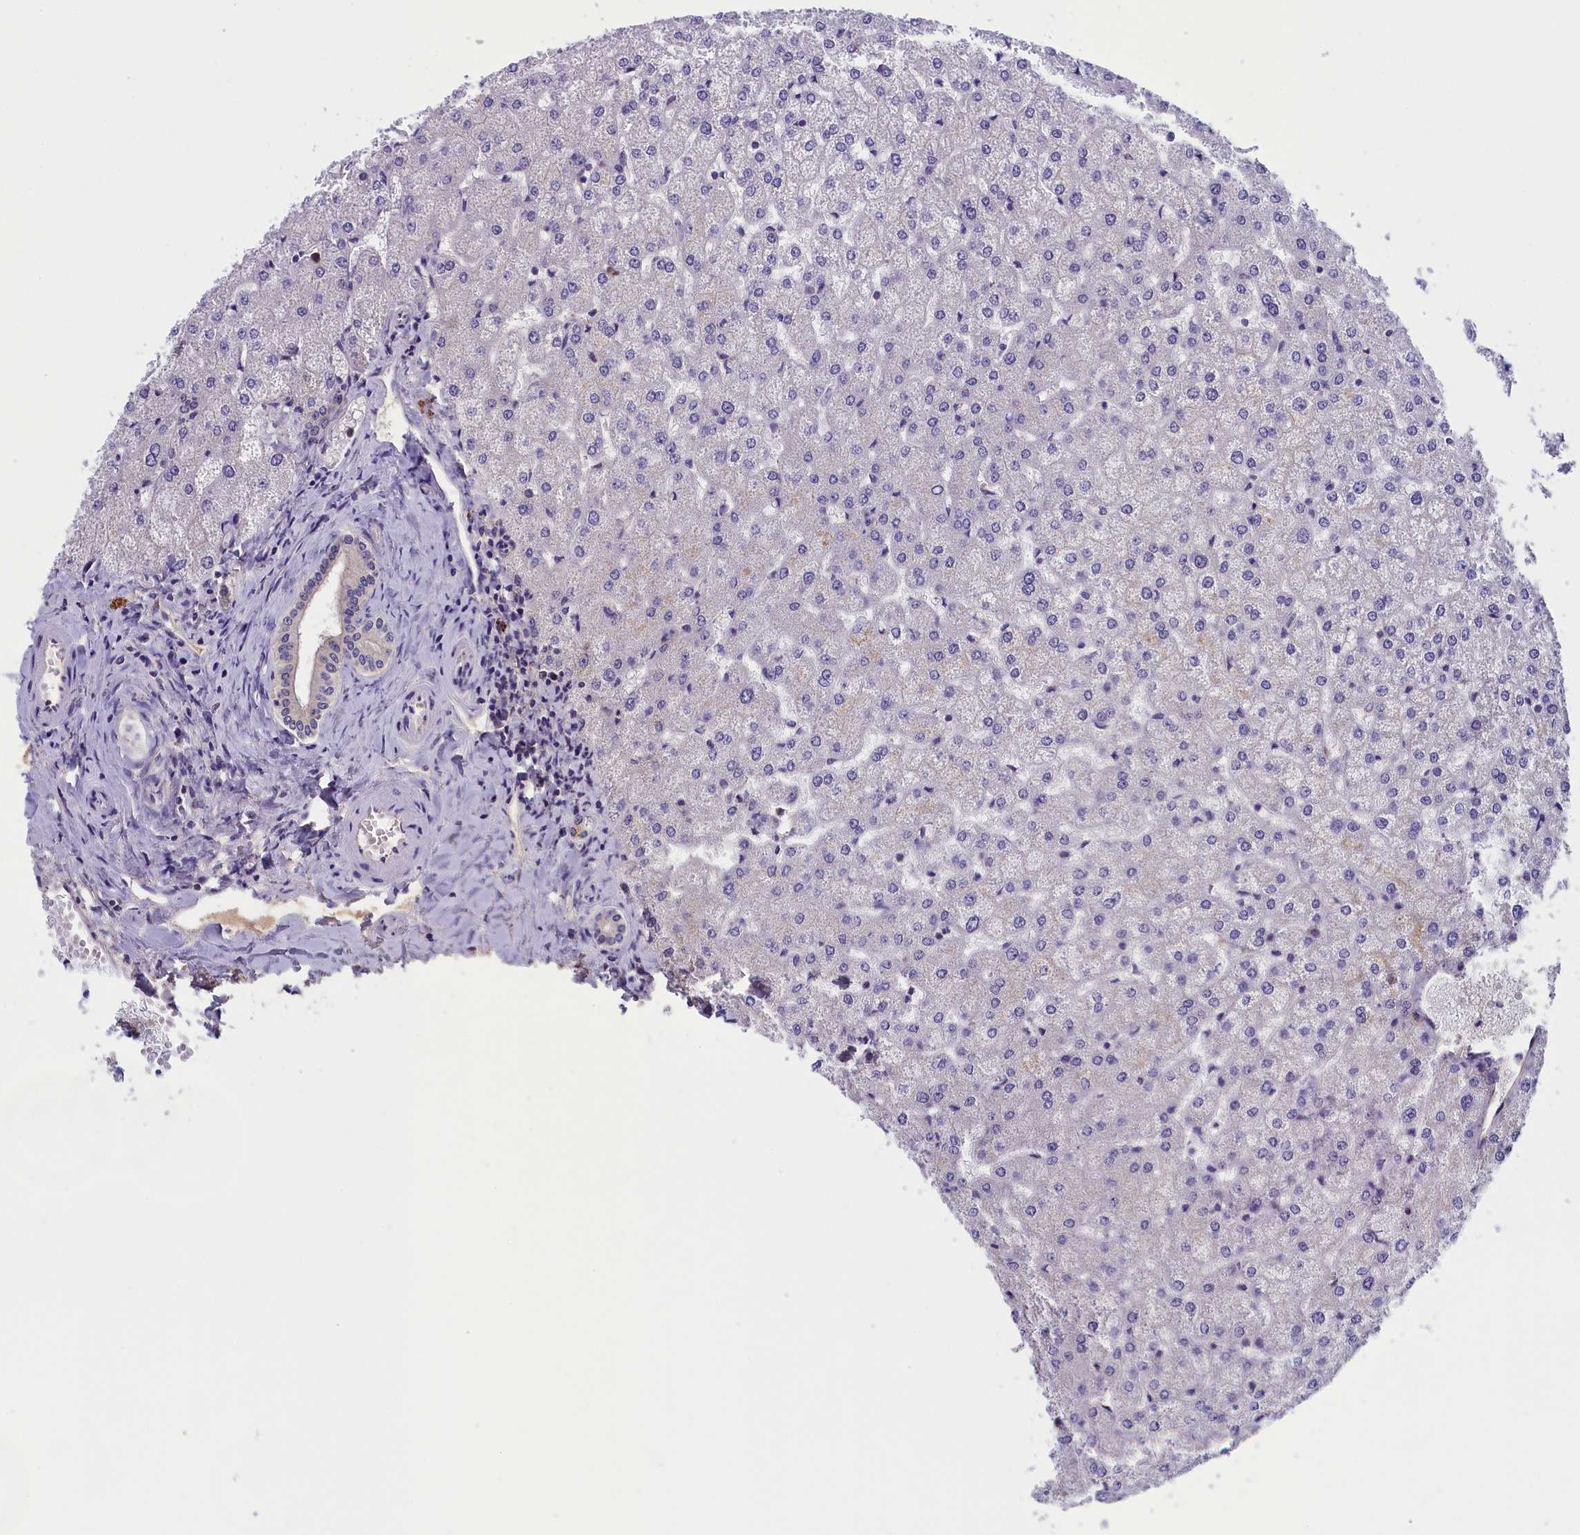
{"staining": {"intensity": "weak", "quantity": "<25%", "location": "cytoplasmic/membranous"}, "tissue": "liver", "cell_type": "Cholangiocytes", "image_type": "normal", "snomed": [{"axis": "morphology", "description": "Normal tissue, NOS"}, {"axis": "topography", "description": "Liver"}], "caption": "DAB immunohistochemical staining of normal human liver reveals no significant expression in cholangiocytes. Nuclei are stained in blue.", "gene": "ABCC8", "patient": {"sex": "female", "age": 32}}